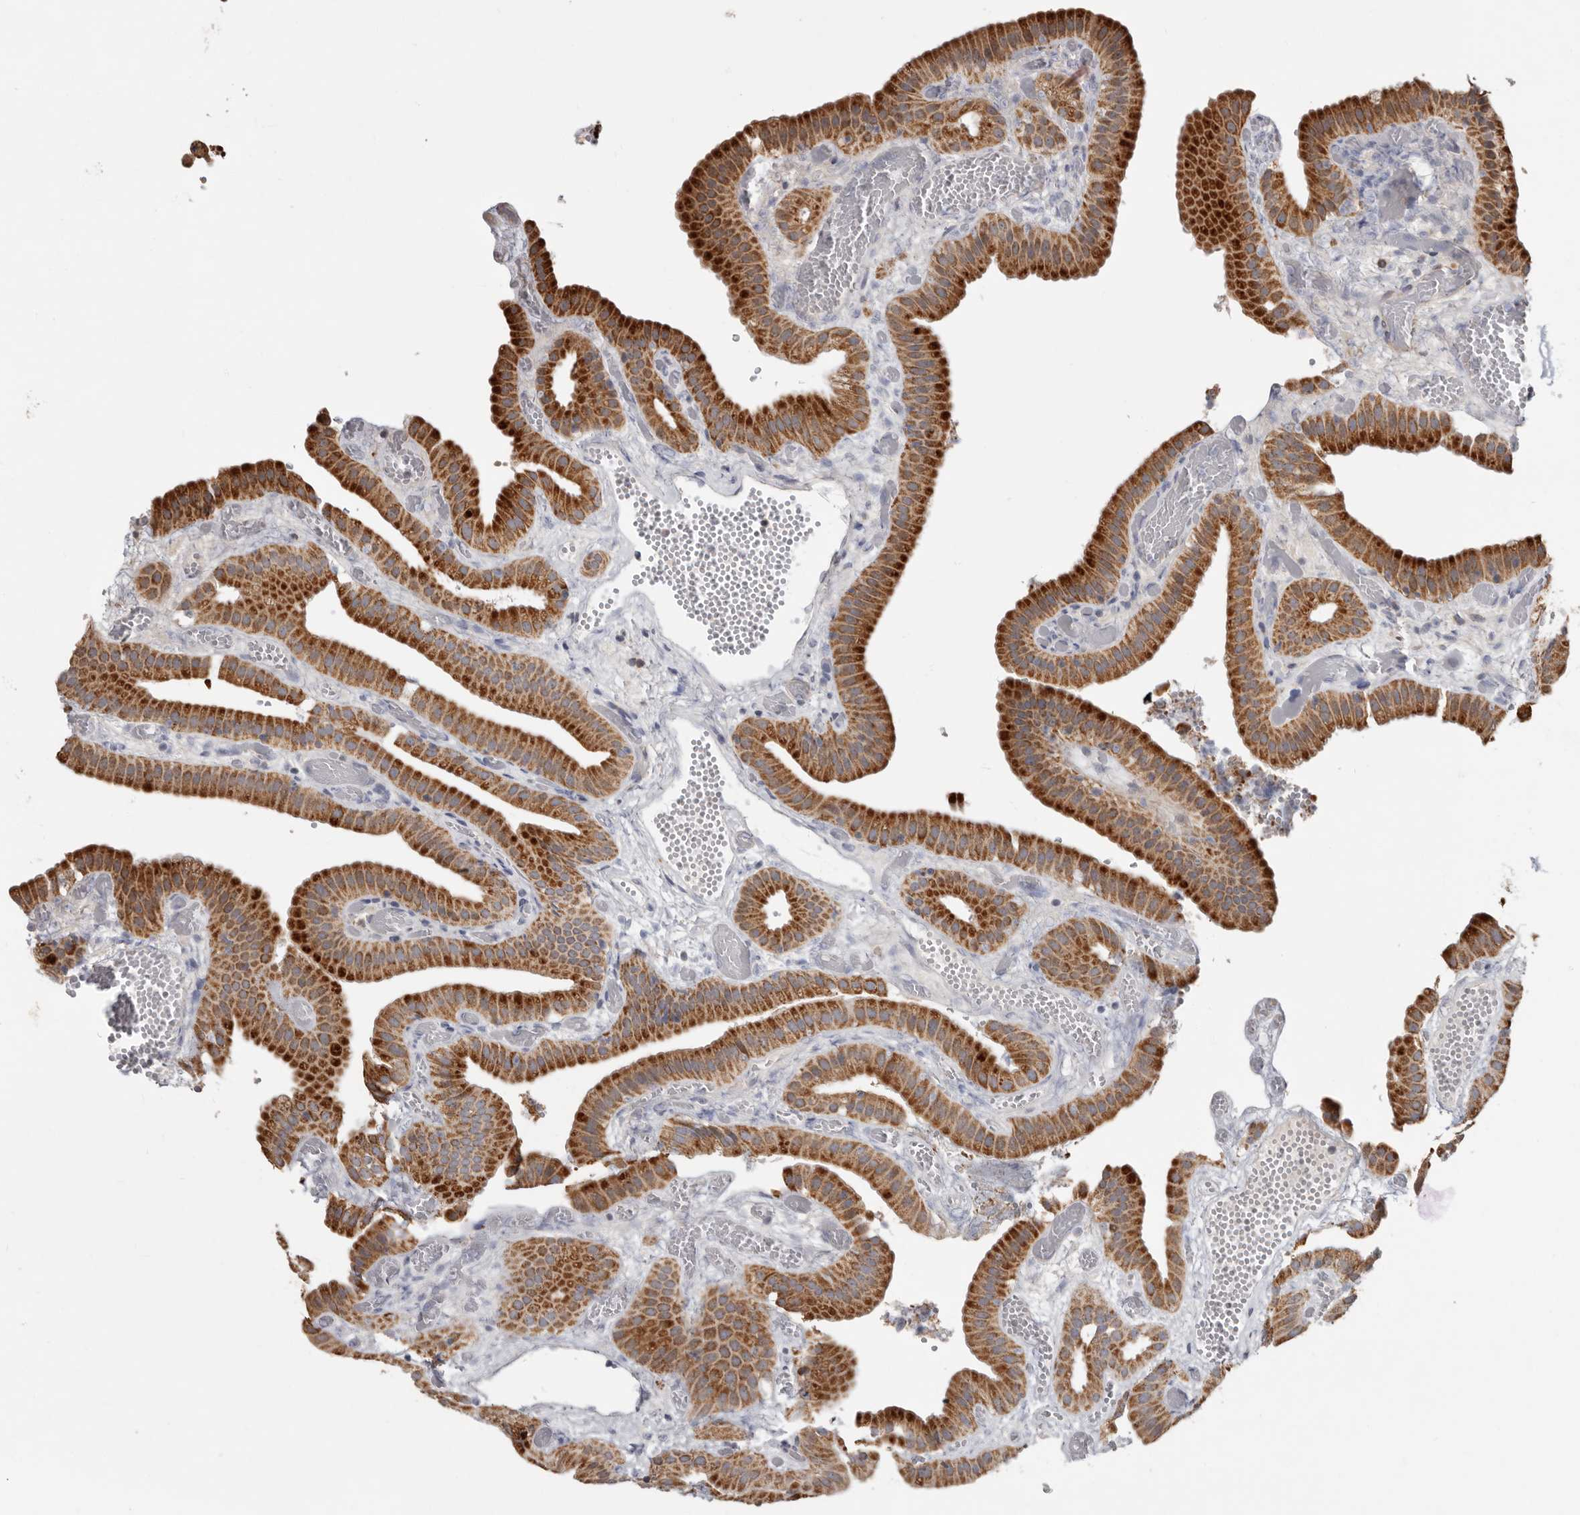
{"staining": {"intensity": "strong", "quantity": "25%-75%", "location": "cytoplasmic/membranous"}, "tissue": "gallbladder", "cell_type": "Glandular cells", "image_type": "normal", "snomed": [{"axis": "morphology", "description": "Normal tissue, NOS"}, {"axis": "topography", "description": "Gallbladder"}], "caption": "Brown immunohistochemical staining in benign gallbladder reveals strong cytoplasmic/membranous expression in about 25%-75% of glandular cells. Nuclei are stained in blue.", "gene": "MRPL18", "patient": {"sex": "female", "age": 64}}